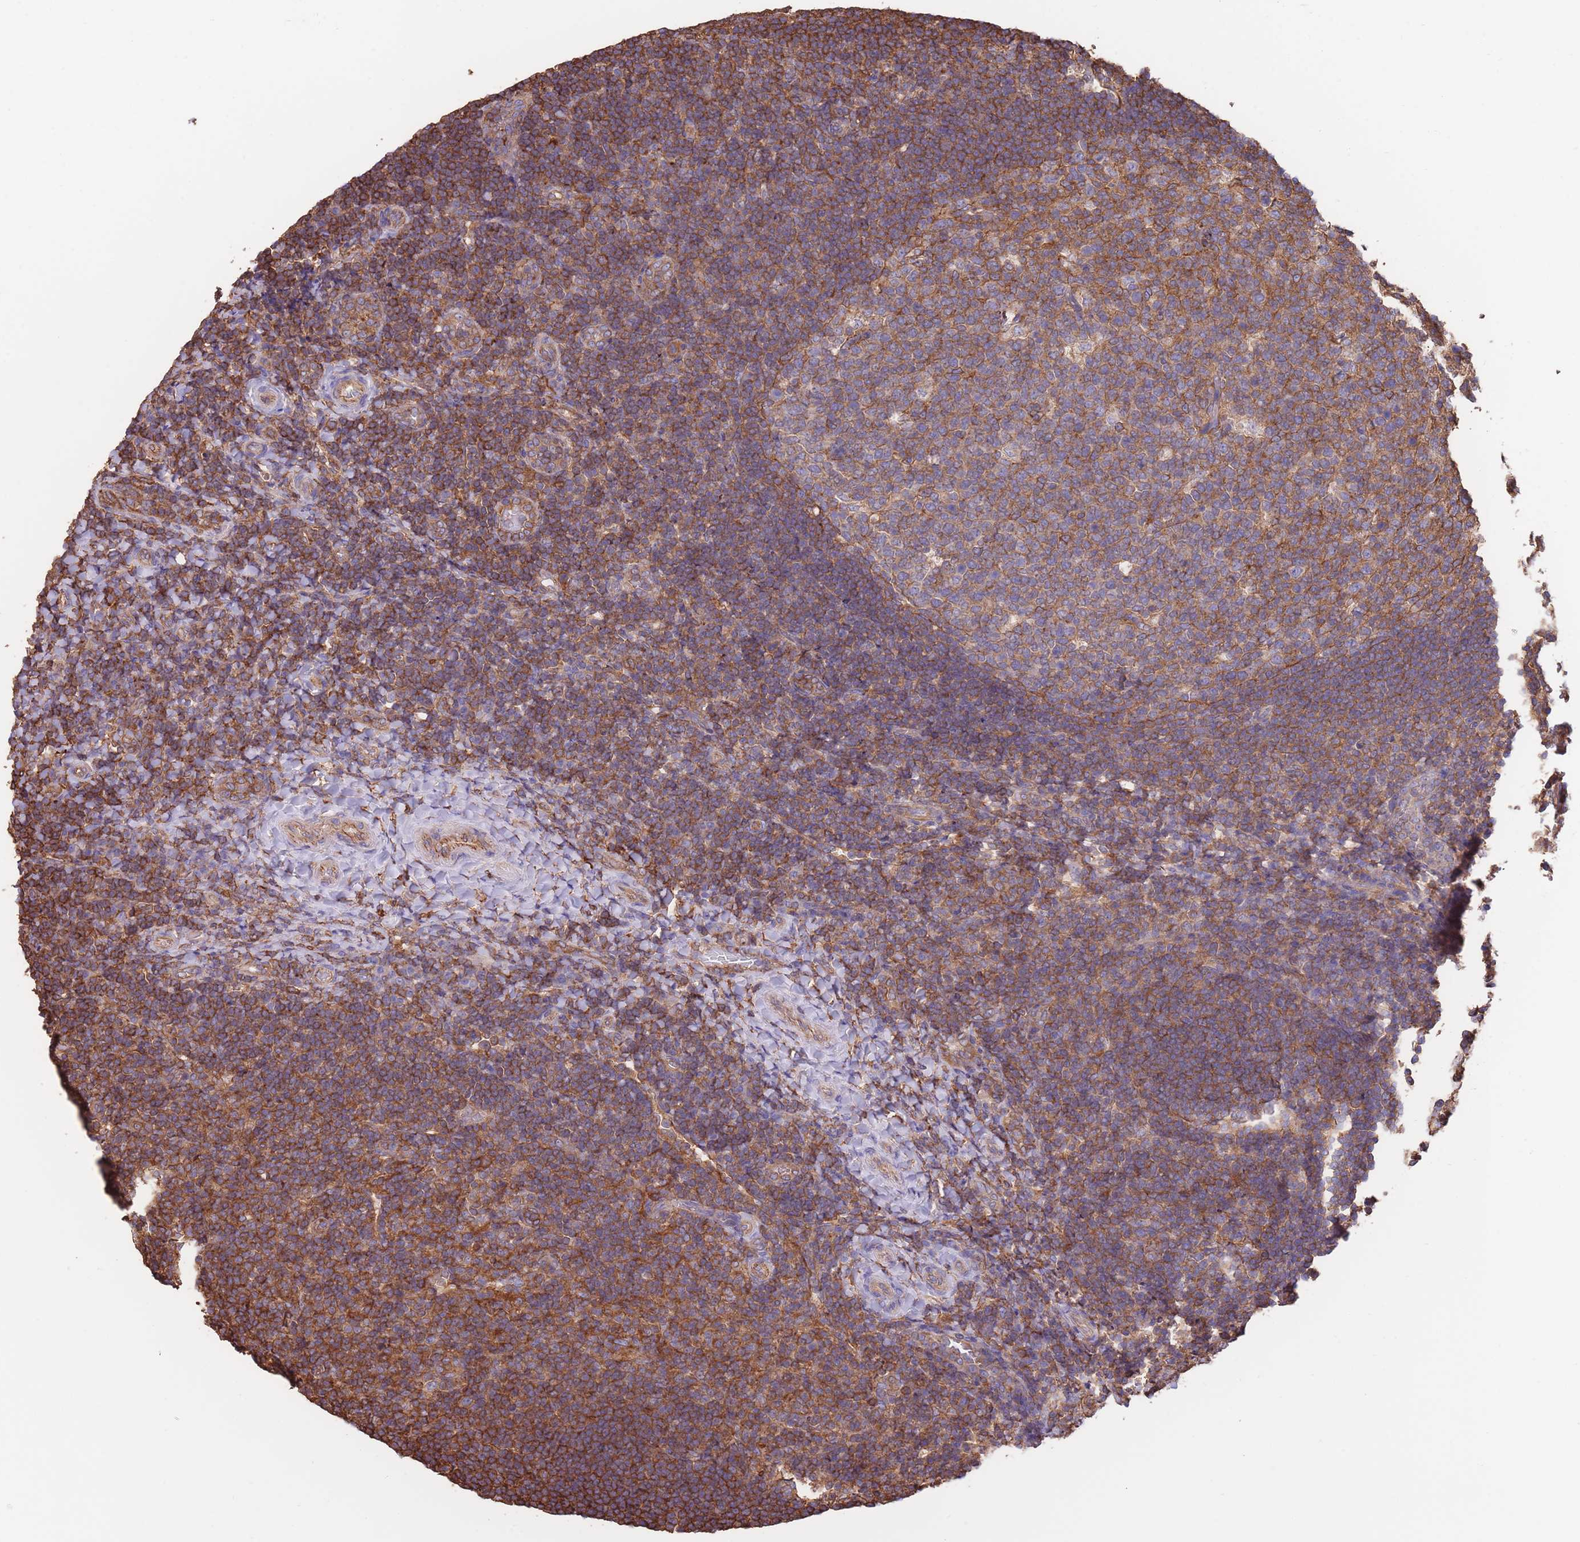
{"staining": {"intensity": "strong", "quantity": ">75%", "location": "cytoplasmic/membranous"}, "tissue": "tonsil", "cell_type": "Germinal center cells", "image_type": "normal", "snomed": [{"axis": "morphology", "description": "Normal tissue, NOS"}, {"axis": "topography", "description": "Tonsil"}], "caption": "Immunohistochemistry image of unremarkable tonsil: human tonsil stained using immunohistochemistry (IHC) exhibits high levels of strong protein expression localized specifically in the cytoplasmic/membranous of germinal center cells, appearing as a cytoplasmic/membranous brown color.", "gene": "LRRN4CL", "patient": {"sex": "female", "age": 10}}